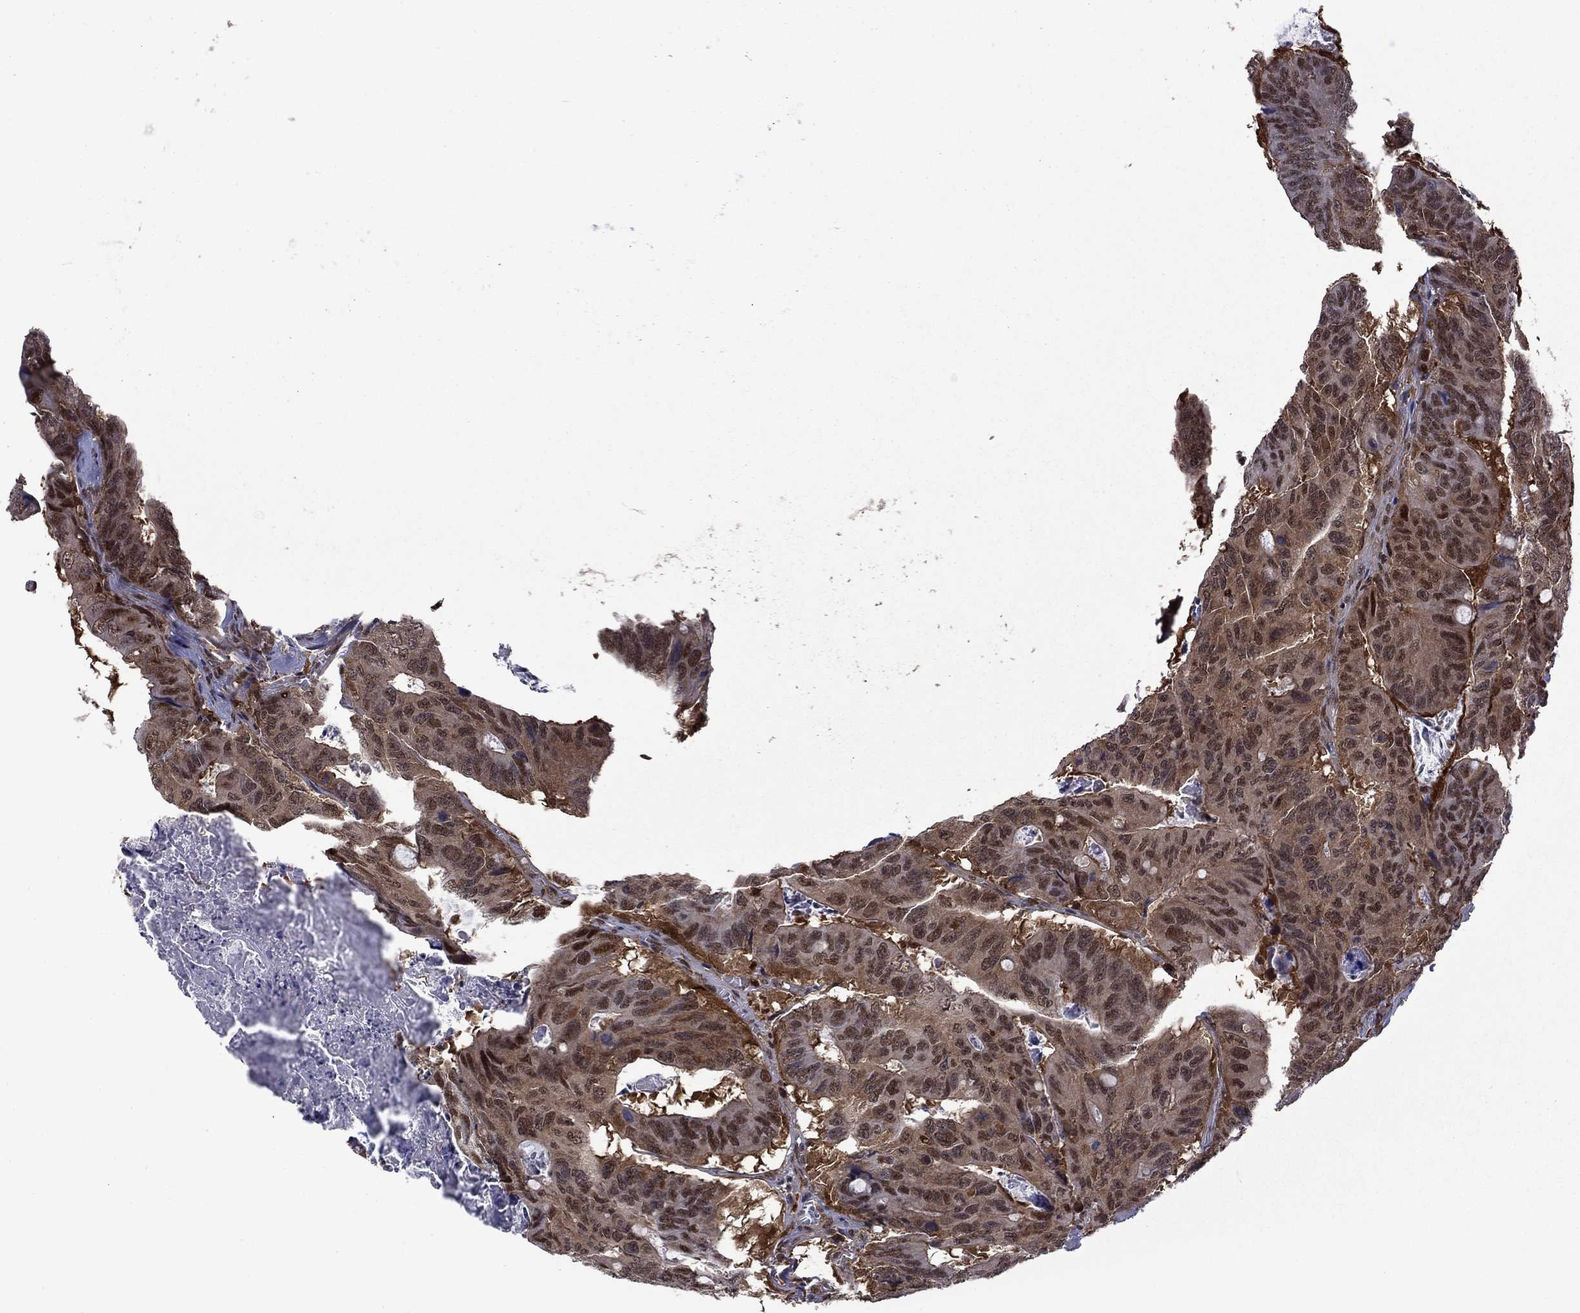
{"staining": {"intensity": "weak", "quantity": "<25%", "location": "nuclear"}, "tissue": "colorectal cancer", "cell_type": "Tumor cells", "image_type": "cancer", "snomed": [{"axis": "morphology", "description": "Adenocarcinoma, NOS"}, {"axis": "topography", "description": "Colon"}], "caption": "This is a histopathology image of immunohistochemistry staining of colorectal adenocarcinoma, which shows no expression in tumor cells.", "gene": "PSMD2", "patient": {"sex": "male", "age": 79}}